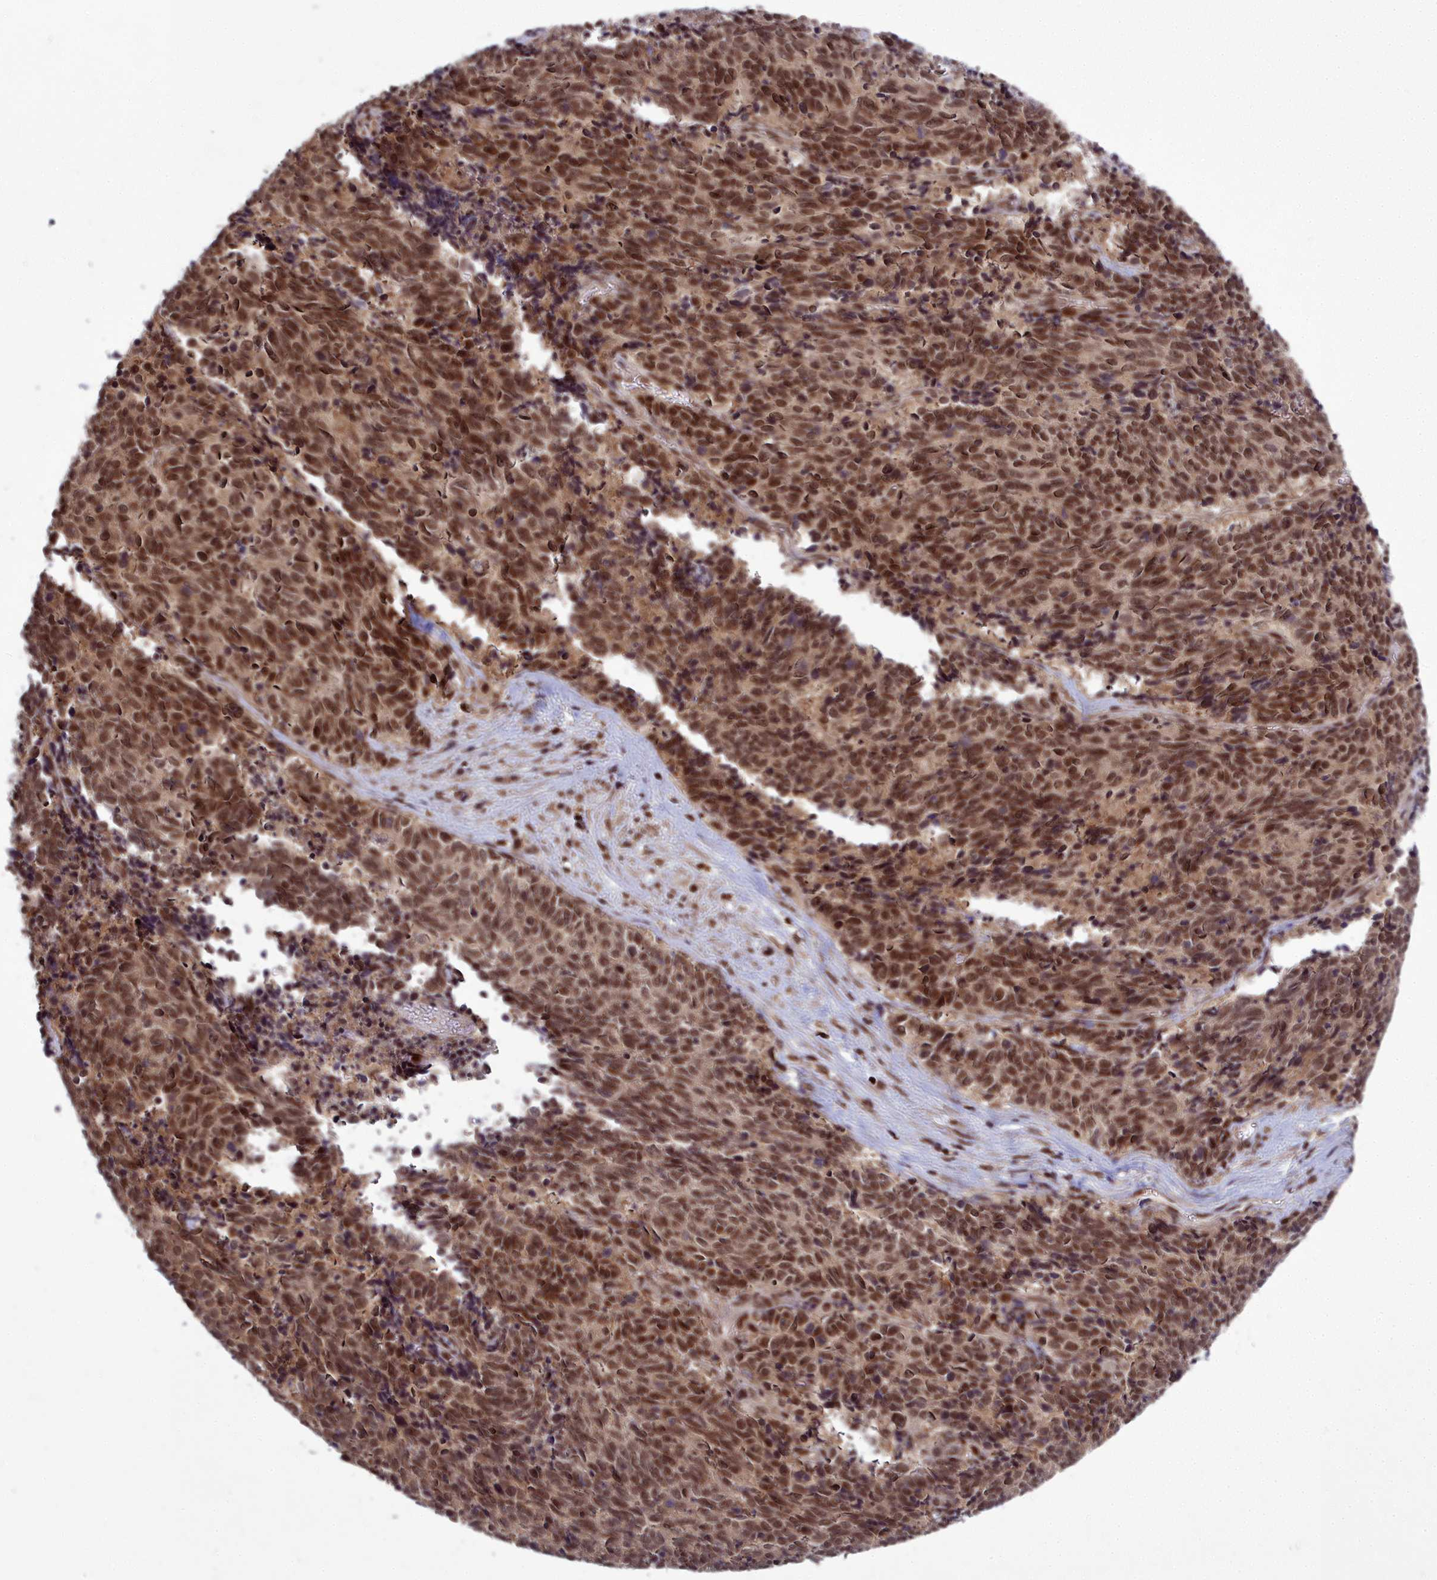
{"staining": {"intensity": "strong", "quantity": ">75%", "location": "nuclear"}, "tissue": "cervical cancer", "cell_type": "Tumor cells", "image_type": "cancer", "snomed": [{"axis": "morphology", "description": "Squamous cell carcinoma, NOS"}, {"axis": "topography", "description": "Cervix"}], "caption": "The micrograph demonstrates immunohistochemical staining of squamous cell carcinoma (cervical). There is strong nuclear staining is present in about >75% of tumor cells.", "gene": "GMEB1", "patient": {"sex": "female", "age": 29}}